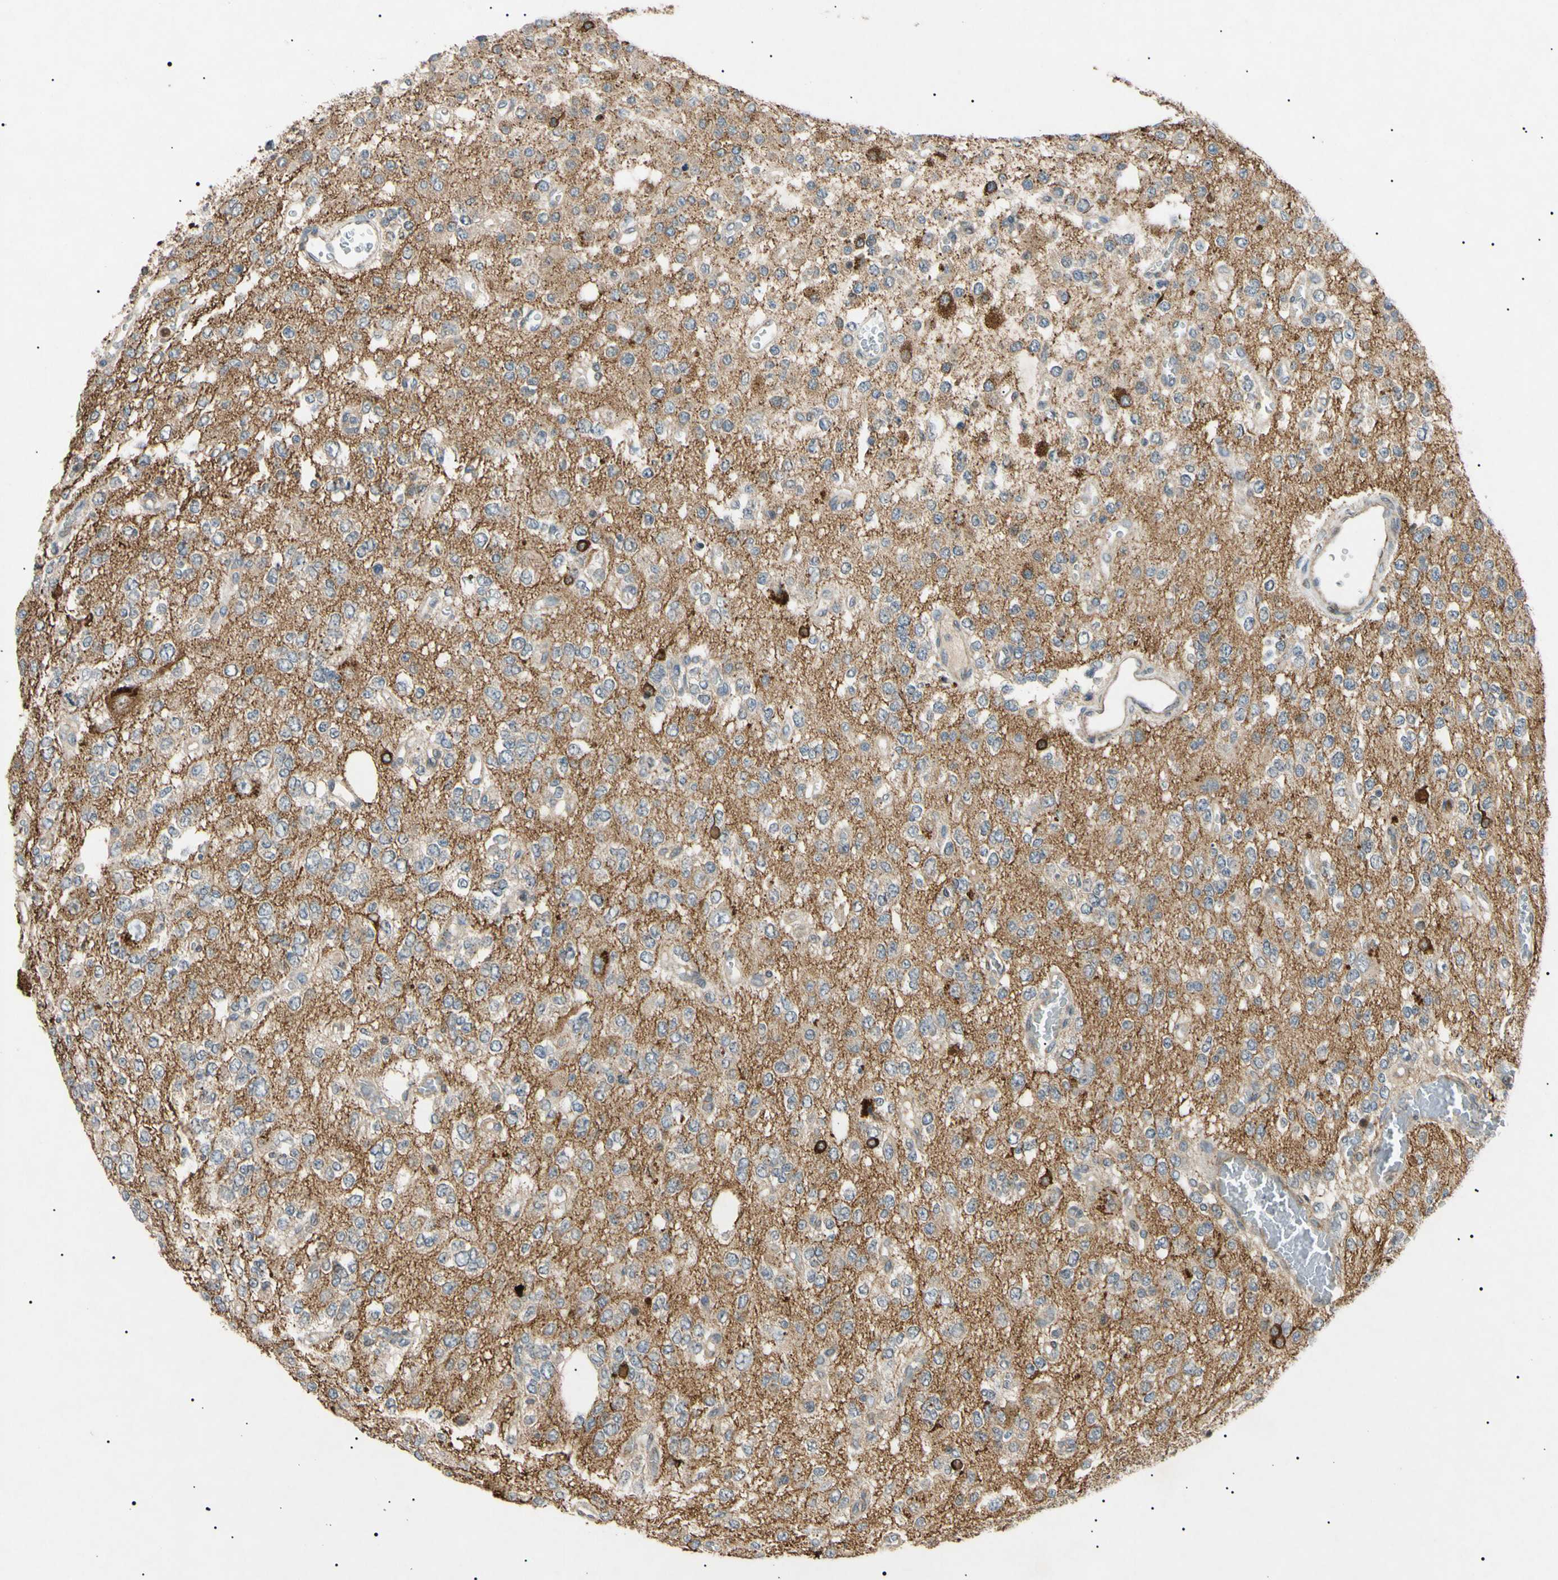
{"staining": {"intensity": "moderate", "quantity": "25%-75%", "location": "cytoplasmic/membranous"}, "tissue": "glioma", "cell_type": "Tumor cells", "image_type": "cancer", "snomed": [{"axis": "morphology", "description": "Glioma, malignant, Low grade"}, {"axis": "topography", "description": "Brain"}], "caption": "Protein staining demonstrates moderate cytoplasmic/membranous positivity in approximately 25%-75% of tumor cells in malignant glioma (low-grade).", "gene": "TUBB4A", "patient": {"sex": "male", "age": 38}}